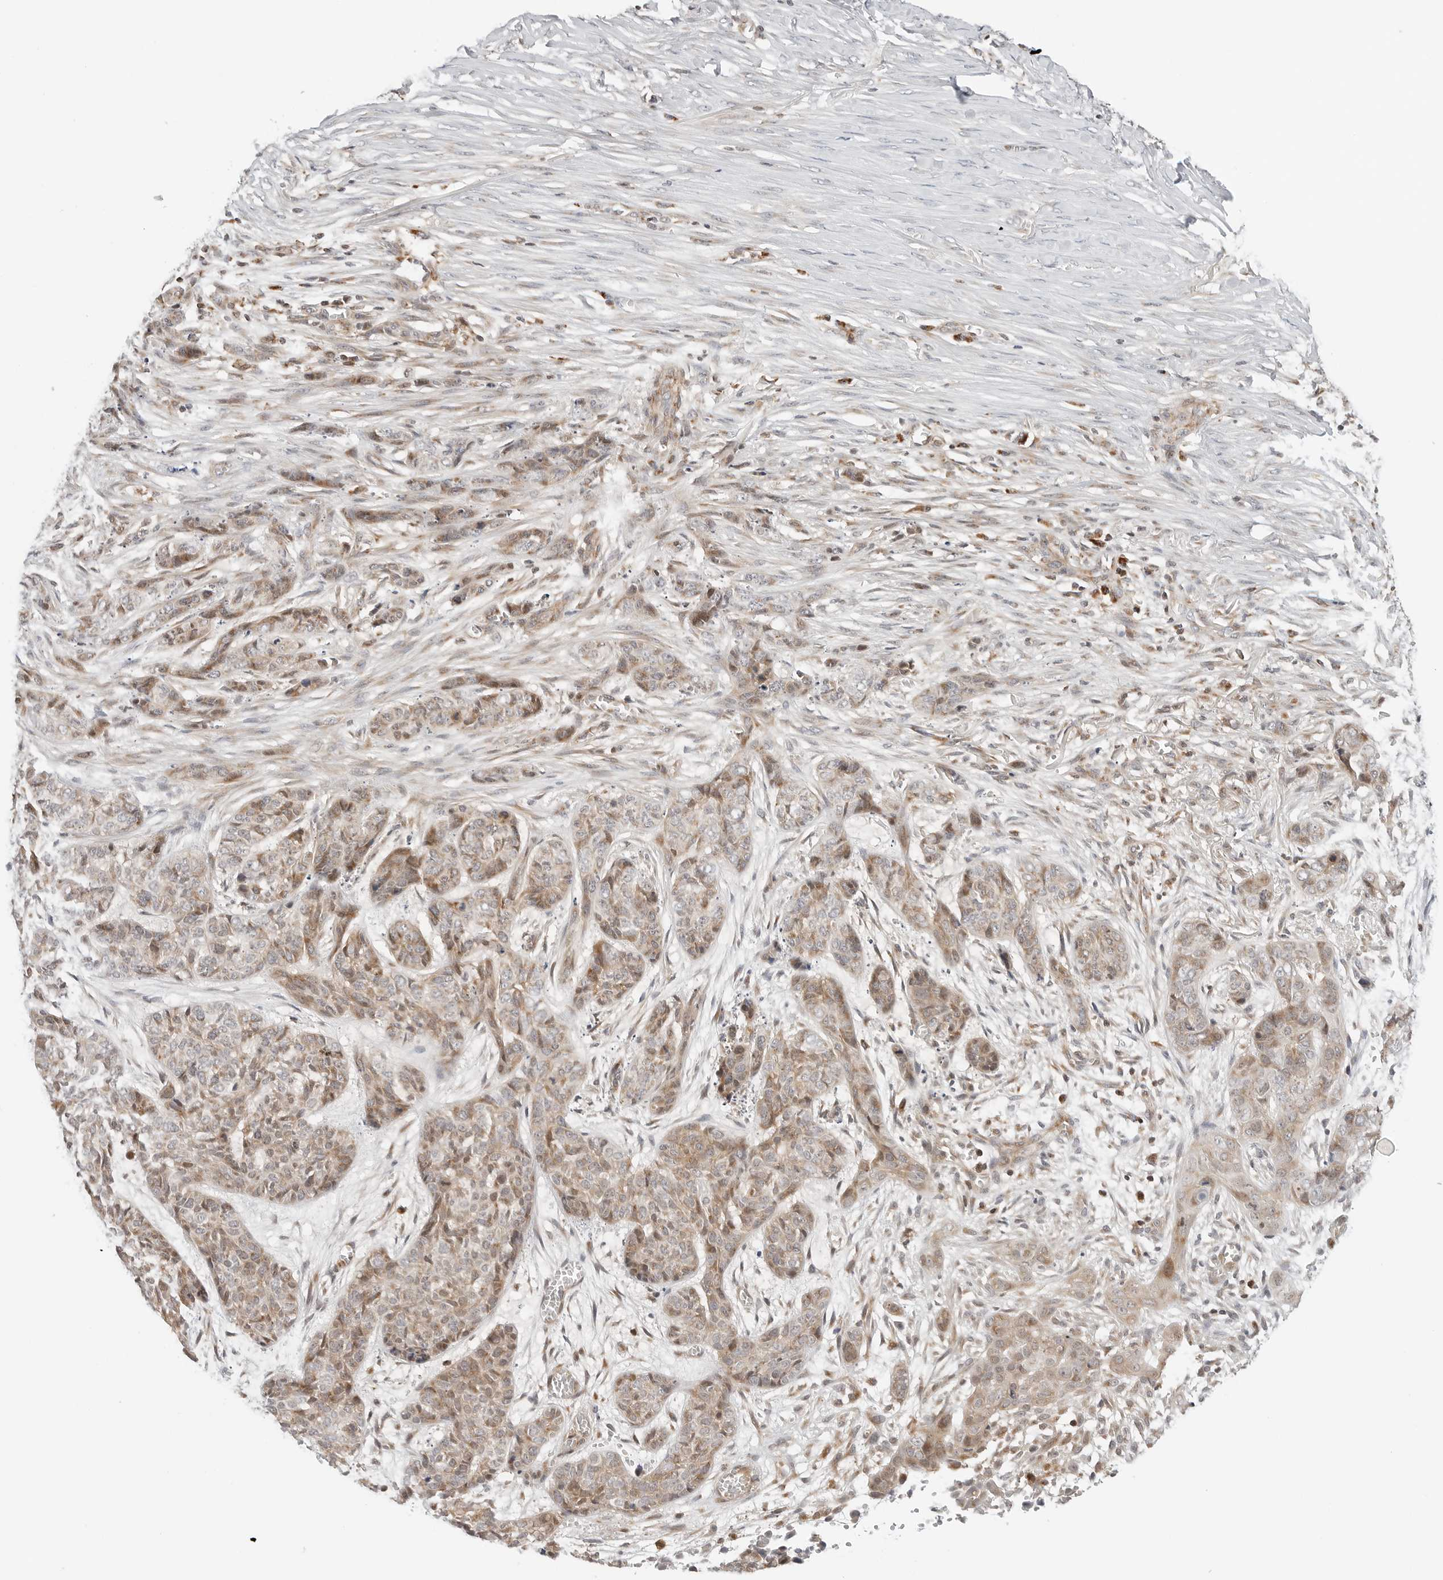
{"staining": {"intensity": "weak", "quantity": ">75%", "location": "cytoplasmic/membranous"}, "tissue": "skin cancer", "cell_type": "Tumor cells", "image_type": "cancer", "snomed": [{"axis": "morphology", "description": "Basal cell carcinoma"}, {"axis": "topography", "description": "Skin"}], "caption": "Tumor cells exhibit weak cytoplasmic/membranous expression in approximately >75% of cells in skin cancer.", "gene": "DYRK4", "patient": {"sex": "female", "age": 64}}